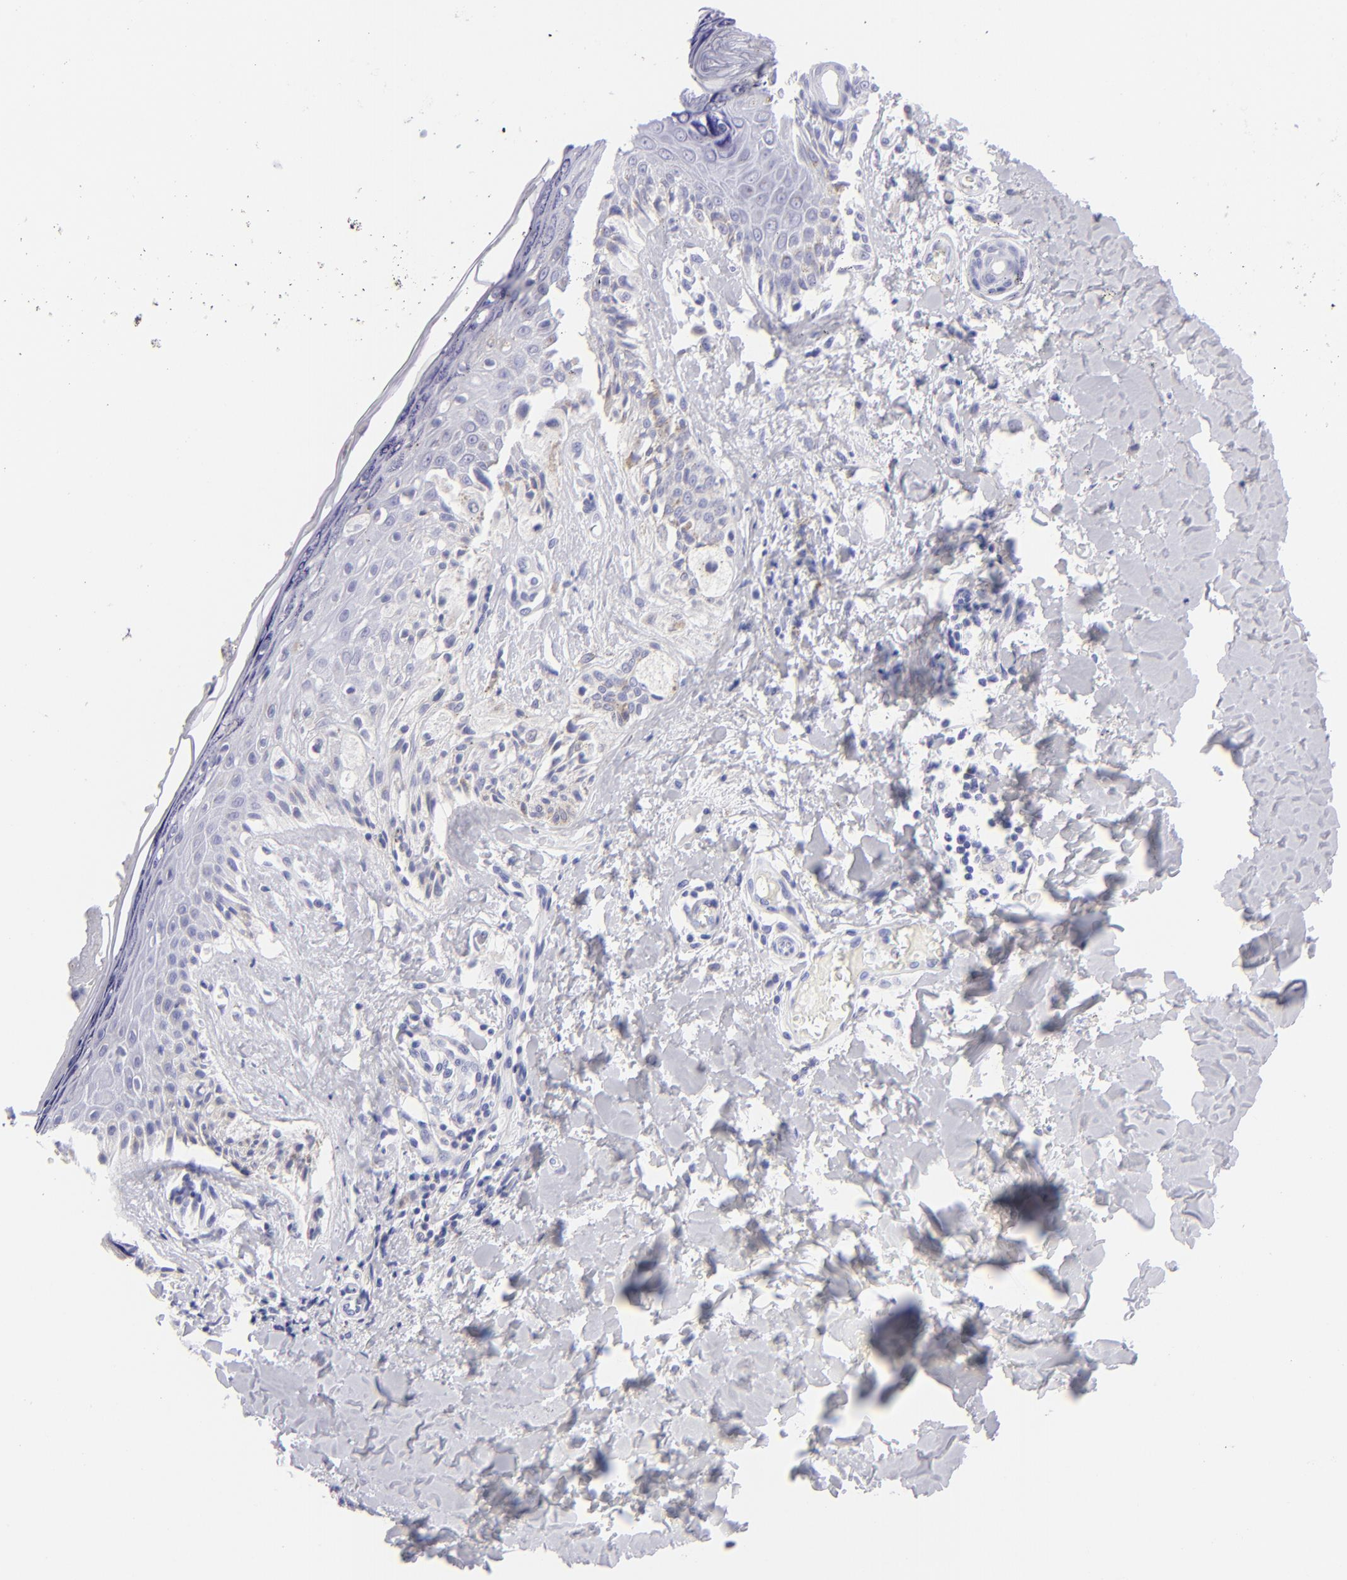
{"staining": {"intensity": "negative", "quantity": "none", "location": "none"}, "tissue": "melanoma", "cell_type": "Tumor cells", "image_type": "cancer", "snomed": [{"axis": "morphology", "description": "Malignant melanoma, NOS"}, {"axis": "topography", "description": "Skin"}], "caption": "Malignant melanoma was stained to show a protein in brown. There is no significant expression in tumor cells.", "gene": "SLC1A2", "patient": {"sex": "female", "age": 82}}